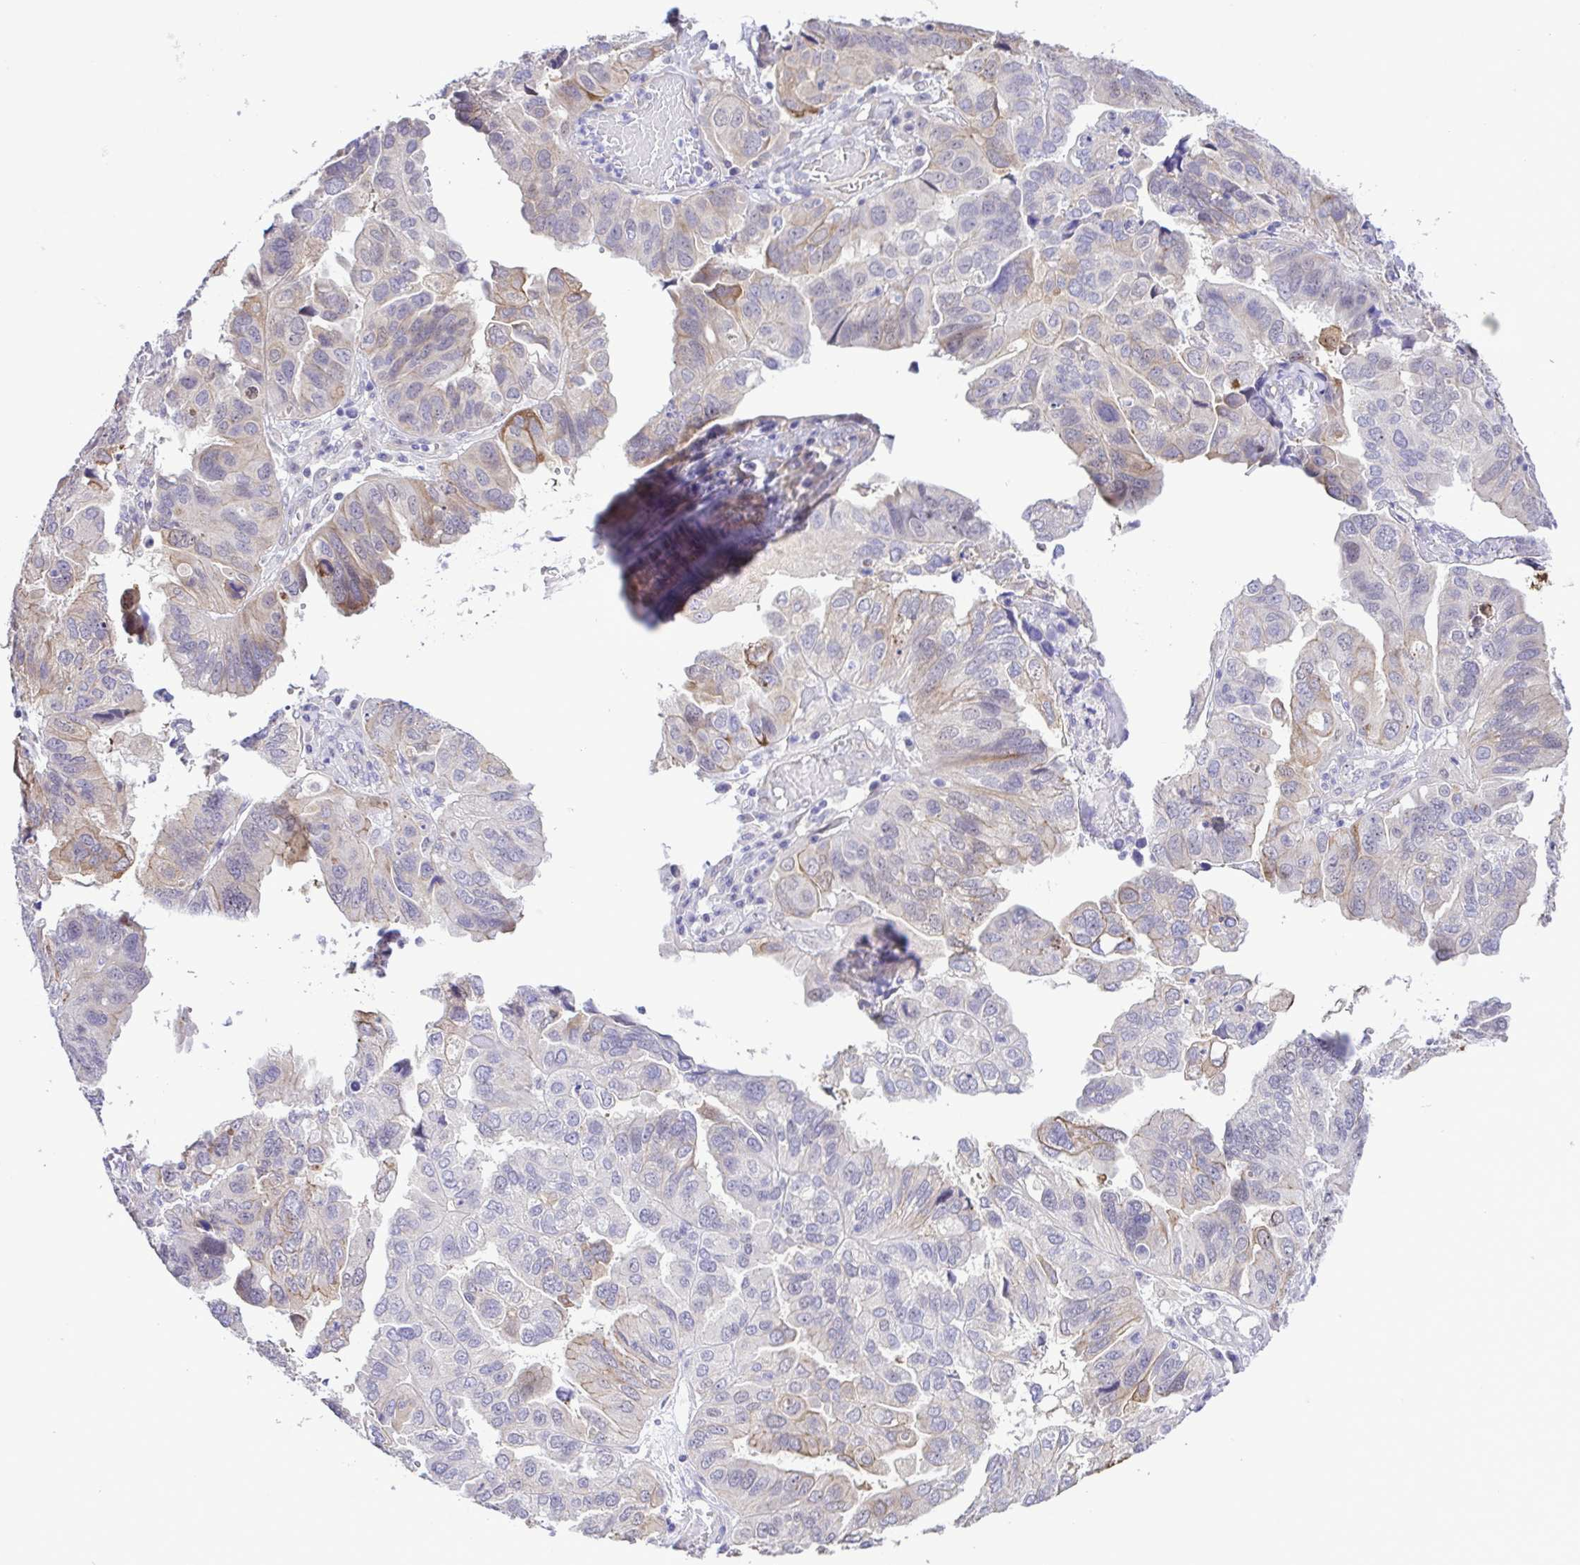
{"staining": {"intensity": "moderate", "quantity": "<25%", "location": "cytoplasmic/membranous"}, "tissue": "ovarian cancer", "cell_type": "Tumor cells", "image_type": "cancer", "snomed": [{"axis": "morphology", "description": "Cystadenocarcinoma, serous, NOS"}, {"axis": "topography", "description": "Ovary"}], "caption": "The histopathology image displays immunohistochemical staining of ovarian serous cystadenocarcinoma. There is moderate cytoplasmic/membranous positivity is appreciated in about <25% of tumor cells.", "gene": "DCLK2", "patient": {"sex": "female", "age": 79}}